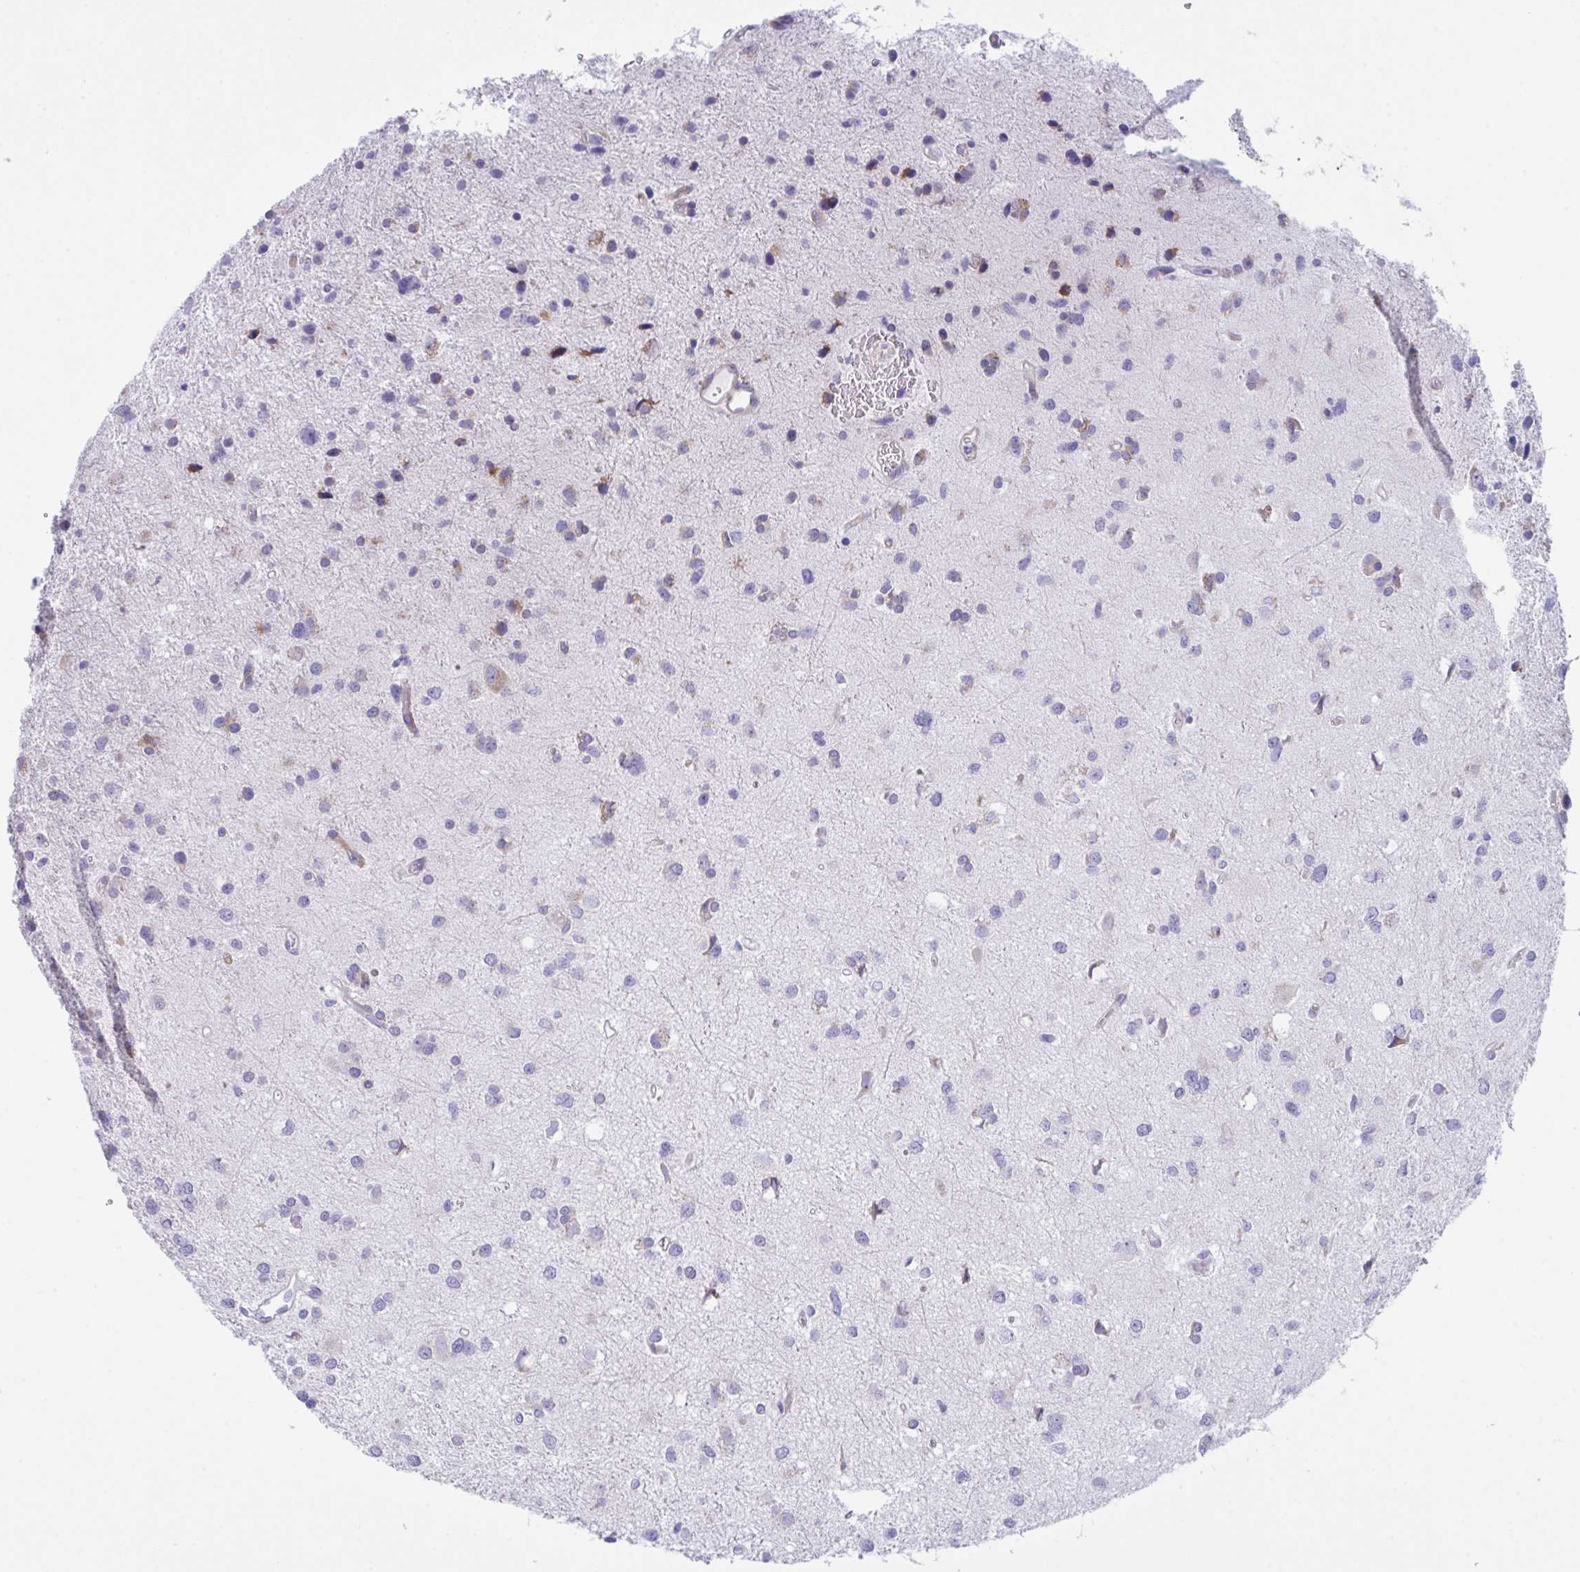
{"staining": {"intensity": "negative", "quantity": "none", "location": "none"}, "tissue": "glioma", "cell_type": "Tumor cells", "image_type": "cancer", "snomed": [{"axis": "morphology", "description": "Glioma, malignant, Low grade"}, {"axis": "topography", "description": "Brain"}], "caption": "Immunohistochemistry image of malignant glioma (low-grade) stained for a protein (brown), which displays no staining in tumor cells.", "gene": "ZNF684", "patient": {"sex": "female", "age": 55}}